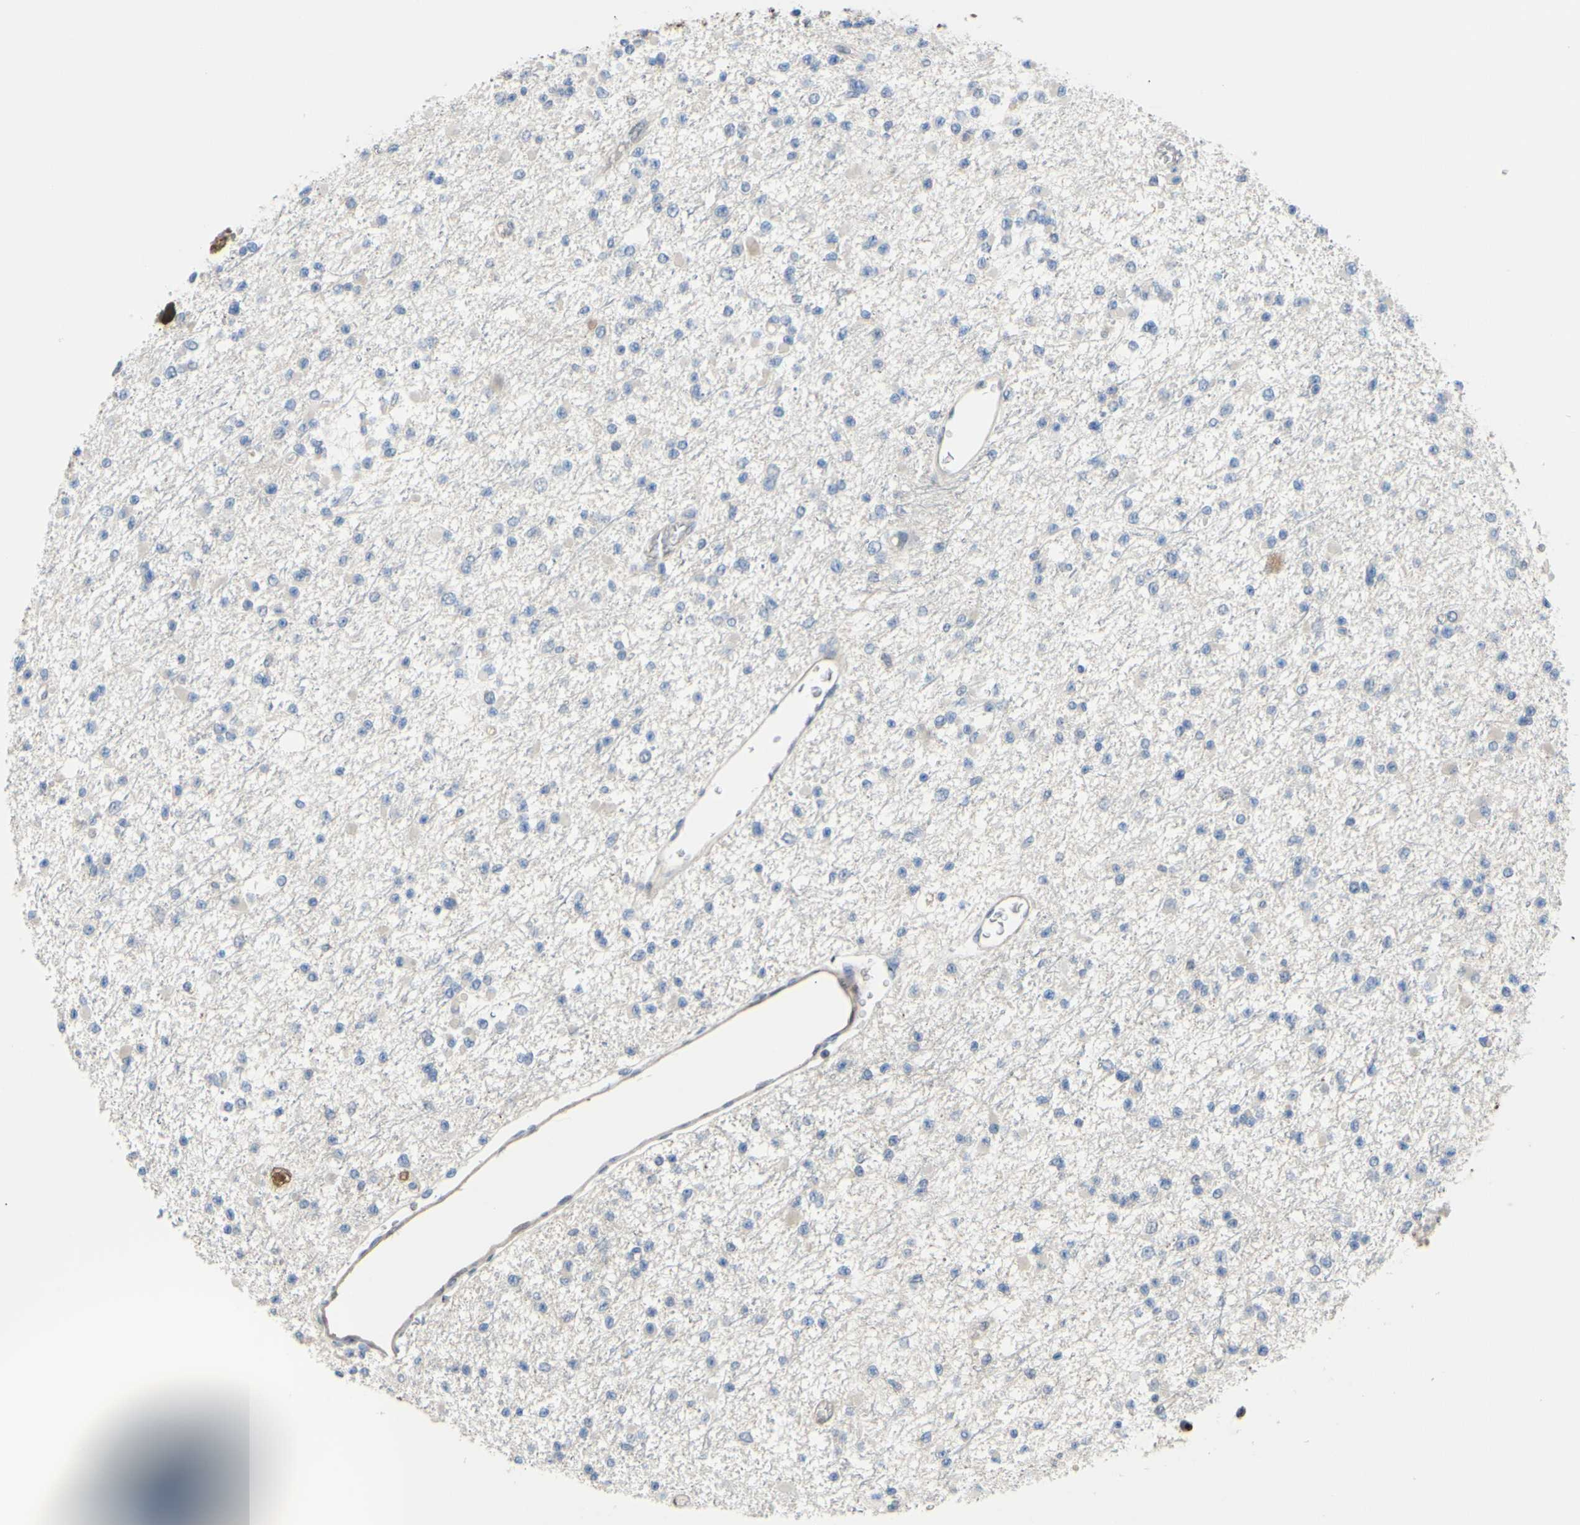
{"staining": {"intensity": "negative", "quantity": "none", "location": "none"}, "tissue": "glioma", "cell_type": "Tumor cells", "image_type": "cancer", "snomed": [{"axis": "morphology", "description": "Glioma, malignant, Low grade"}, {"axis": "topography", "description": "Brain"}], "caption": "Tumor cells show no significant protein expression in glioma.", "gene": "UPK3B", "patient": {"sex": "female", "age": 22}}